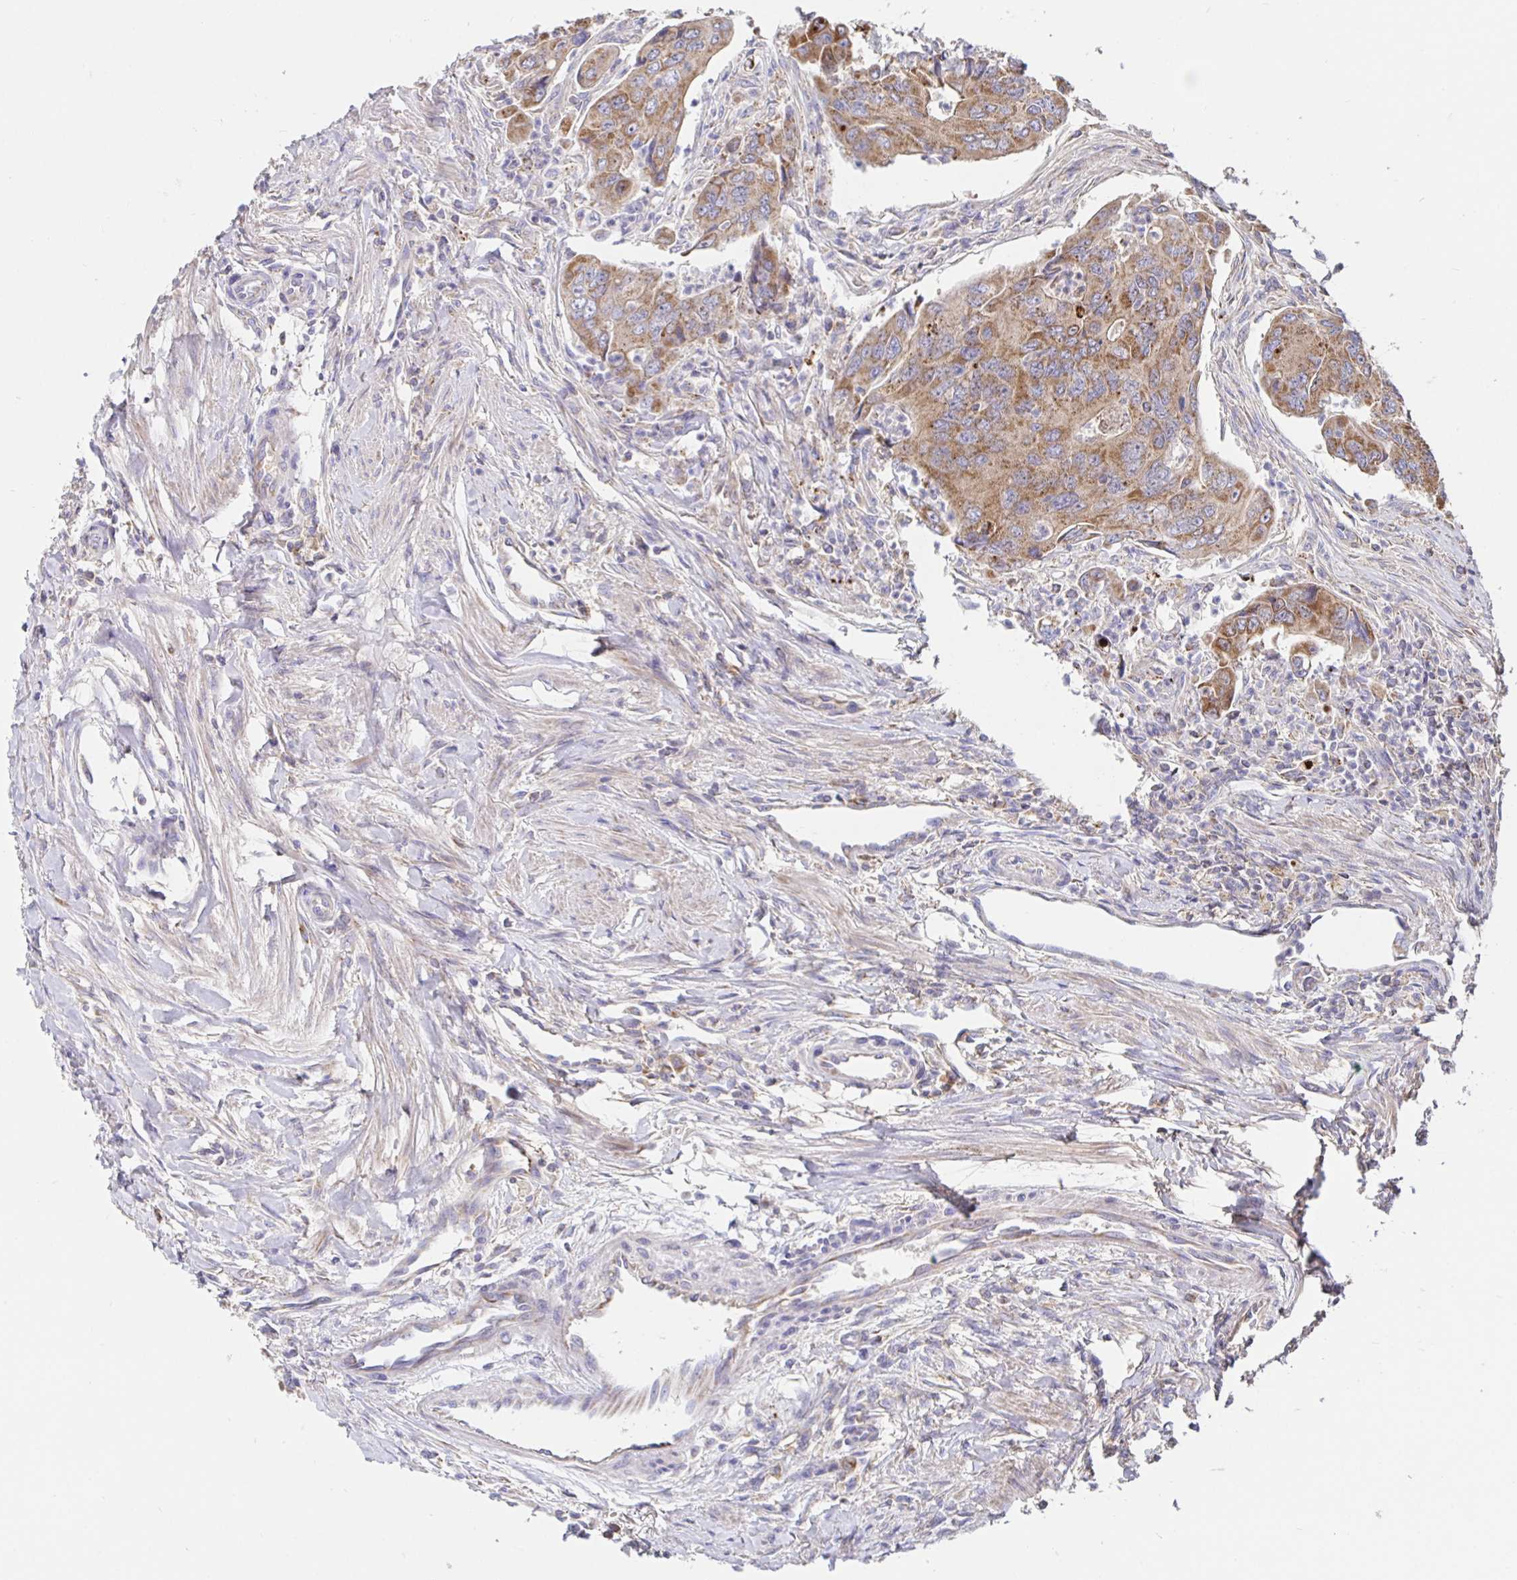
{"staining": {"intensity": "moderate", "quantity": ">75%", "location": "cytoplasmic/membranous"}, "tissue": "colorectal cancer", "cell_type": "Tumor cells", "image_type": "cancer", "snomed": [{"axis": "morphology", "description": "Adenocarcinoma, NOS"}, {"axis": "topography", "description": "Colon"}], "caption": "This image exhibits immunohistochemistry (IHC) staining of colorectal cancer (adenocarcinoma), with medium moderate cytoplasmic/membranous positivity in about >75% of tumor cells.", "gene": "PRDX3", "patient": {"sex": "female", "age": 67}}